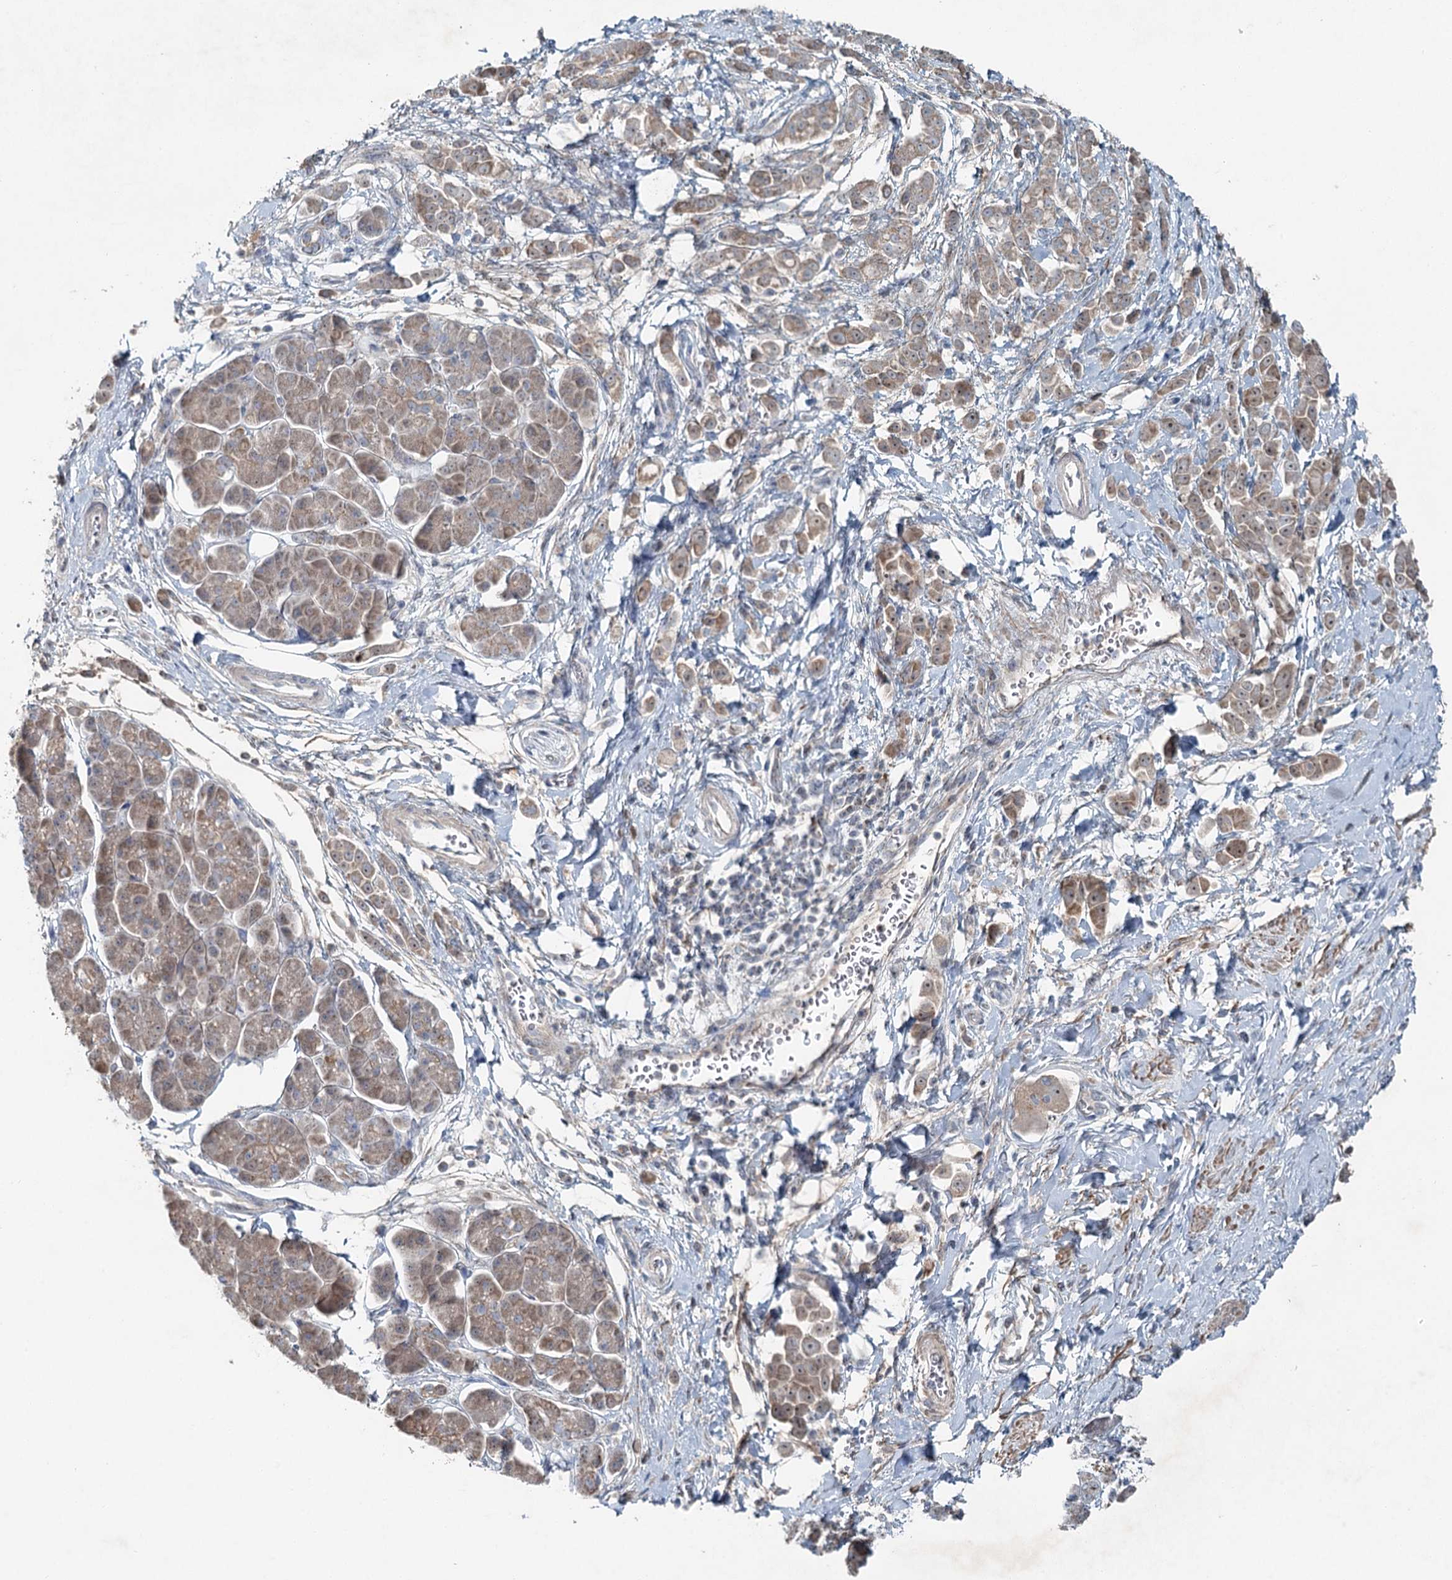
{"staining": {"intensity": "moderate", "quantity": ">75%", "location": "cytoplasmic/membranous,nuclear"}, "tissue": "pancreatic cancer", "cell_type": "Tumor cells", "image_type": "cancer", "snomed": [{"axis": "morphology", "description": "Normal tissue, NOS"}, {"axis": "morphology", "description": "Adenocarcinoma, NOS"}, {"axis": "topography", "description": "Pancreas"}], "caption": "Moderate cytoplasmic/membranous and nuclear protein staining is seen in approximately >75% of tumor cells in pancreatic cancer.", "gene": "CHCHD5", "patient": {"sex": "female", "age": 64}}